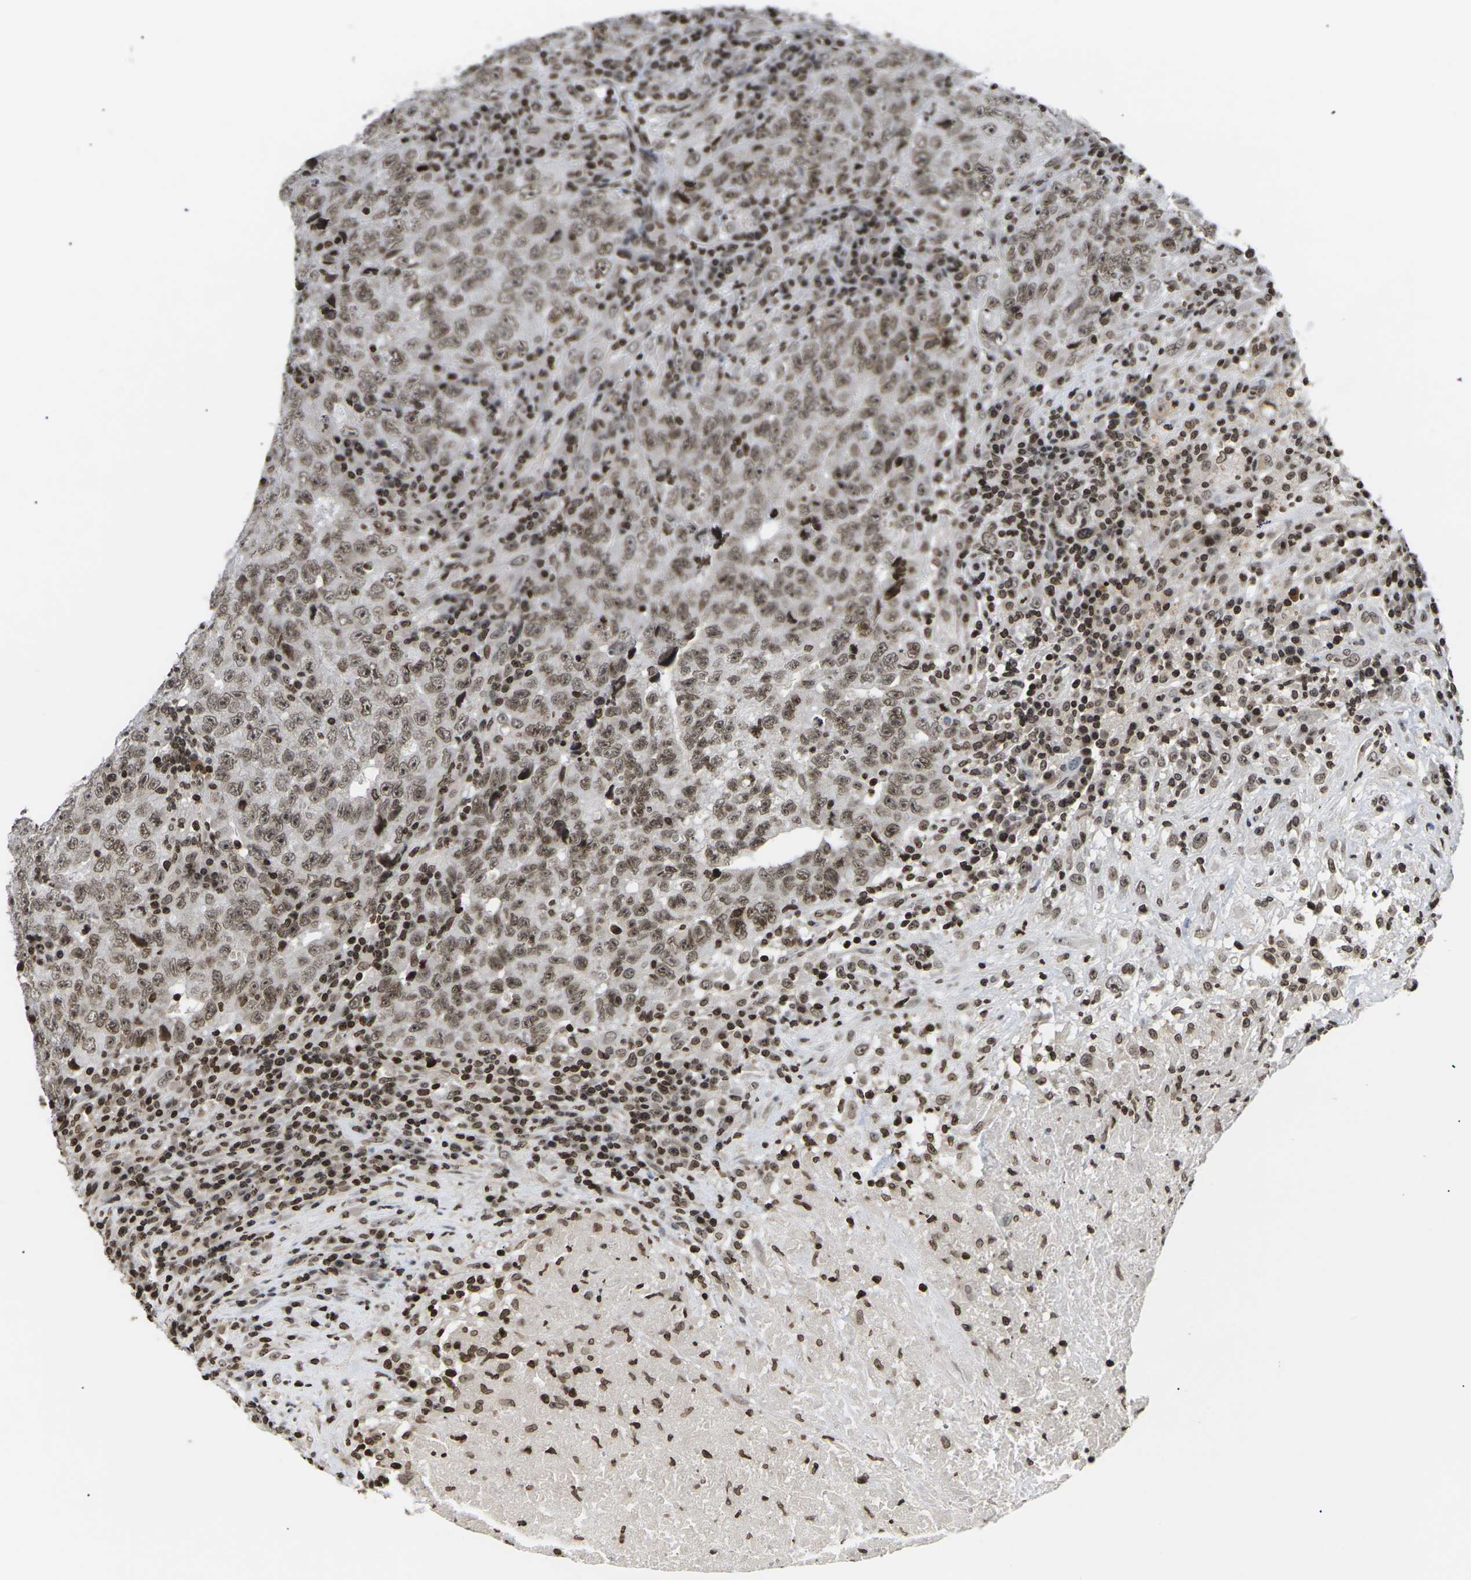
{"staining": {"intensity": "moderate", "quantity": ">75%", "location": "nuclear"}, "tissue": "testis cancer", "cell_type": "Tumor cells", "image_type": "cancer", "snomed": [{"axis": "morphology", "description": "Necrosis, NOS"}, {"axis": "morphology", "description": "Carcinoma, Embryonal, NOS"}, {"axis": "topography", "description": "Testis"}], "caption": "Immunohistochemistry (IHC) of human testis embryonal carcinoma exhibits medium levels of moderate nuclear staining in approximately >75% of tumor cells.", "gene": "ETV5", "patient": {"sex": "male", "age": 19}}